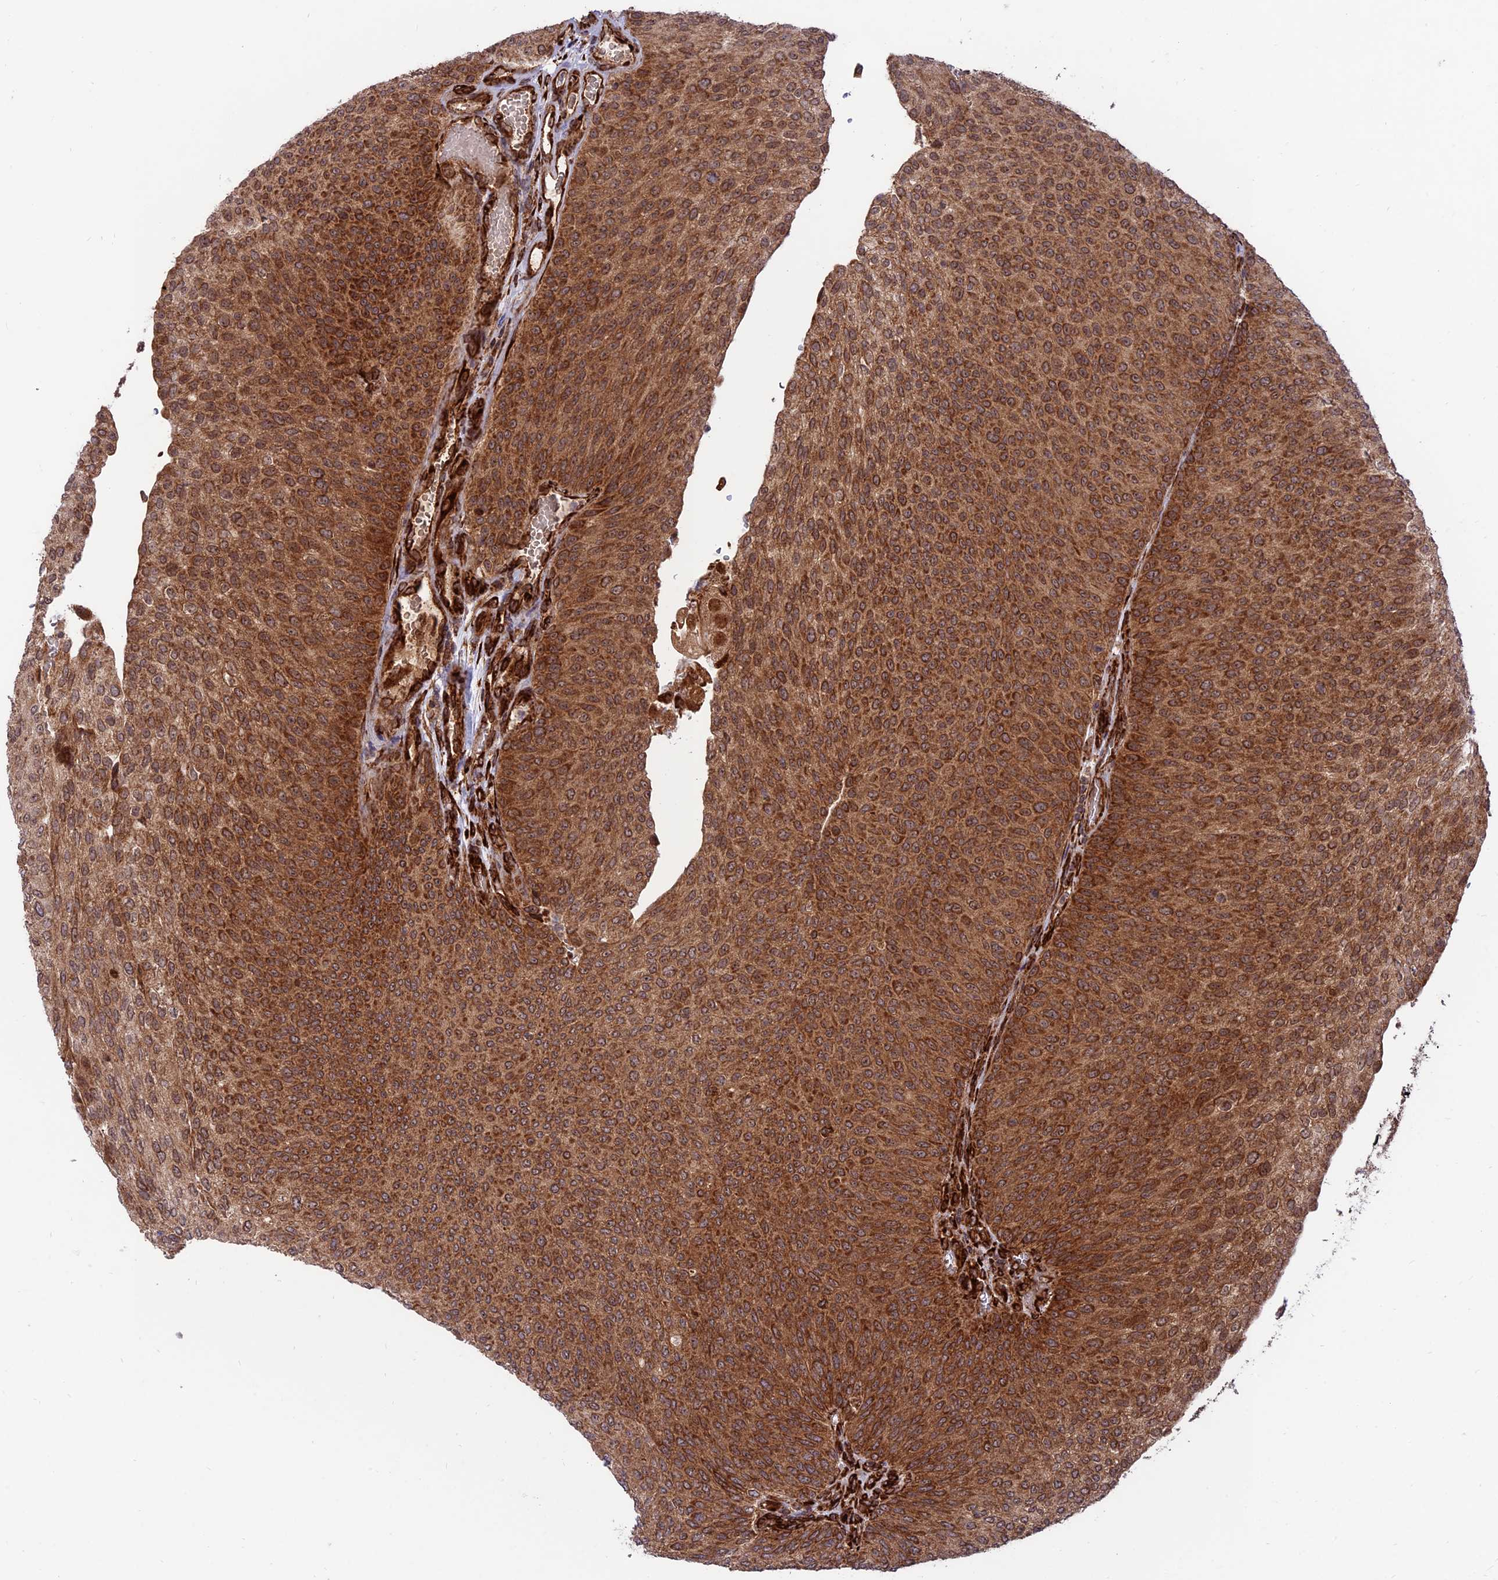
{"staining": {"intensity": "strong", "quantity": ">75%", "location": "cytoplasmic/membranous"}, "tissue": "urothelial cancer", "cell_type": "Tumor cells", "image_type": "cancer", "snomed": [{"axis": "morphology", "description": "Urothelial carcinoma, High grade"}, {"axis": "topography", "description": "Urinary bladder"}], "caption": "Brown immunohistochemical staining in urothelial cancer shows strong cytoplasmic/membranous positivity in approximately >75% of tumor cells.", "gene": "CRTAP", "patient": {"sex": "female", "age": 79}}